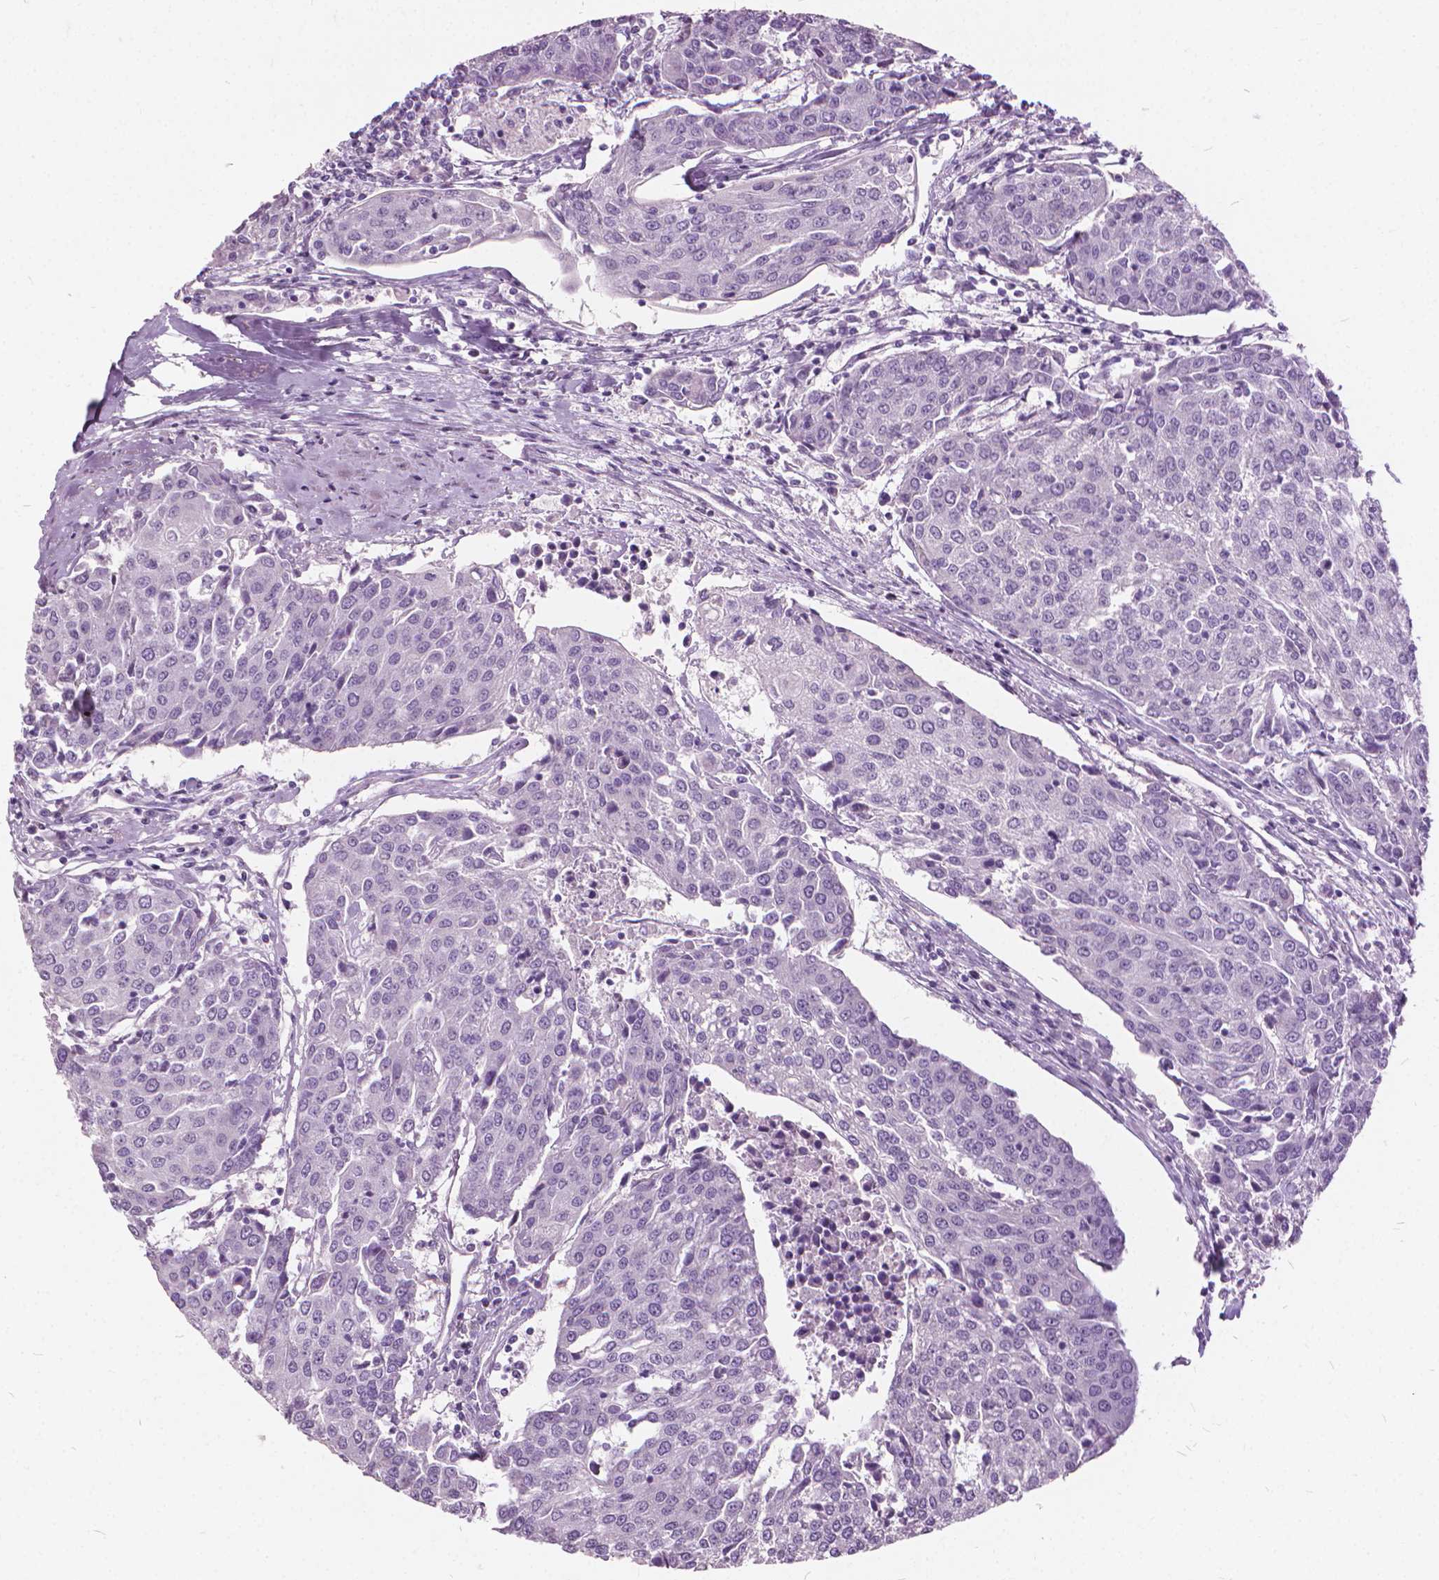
{"staining": {"intensity": "negative", "quantity": "none", "location": "none"}, "tissue": "urothelial cancer", "cell_type": "Tumor cells", "image_type": "cancer", "snomed": [{"axis": "morphology", "description": "Urothelial carcinoma, High grade"}, {"axis": "topography", "description": "Urinary bladder"}], "caption": "IHC image of urothelial cancer stained for a protein (brown), which displays no expression in tumor cells.", "gene": "DNM1", "patient": {"sex": "female", "age": 85}}